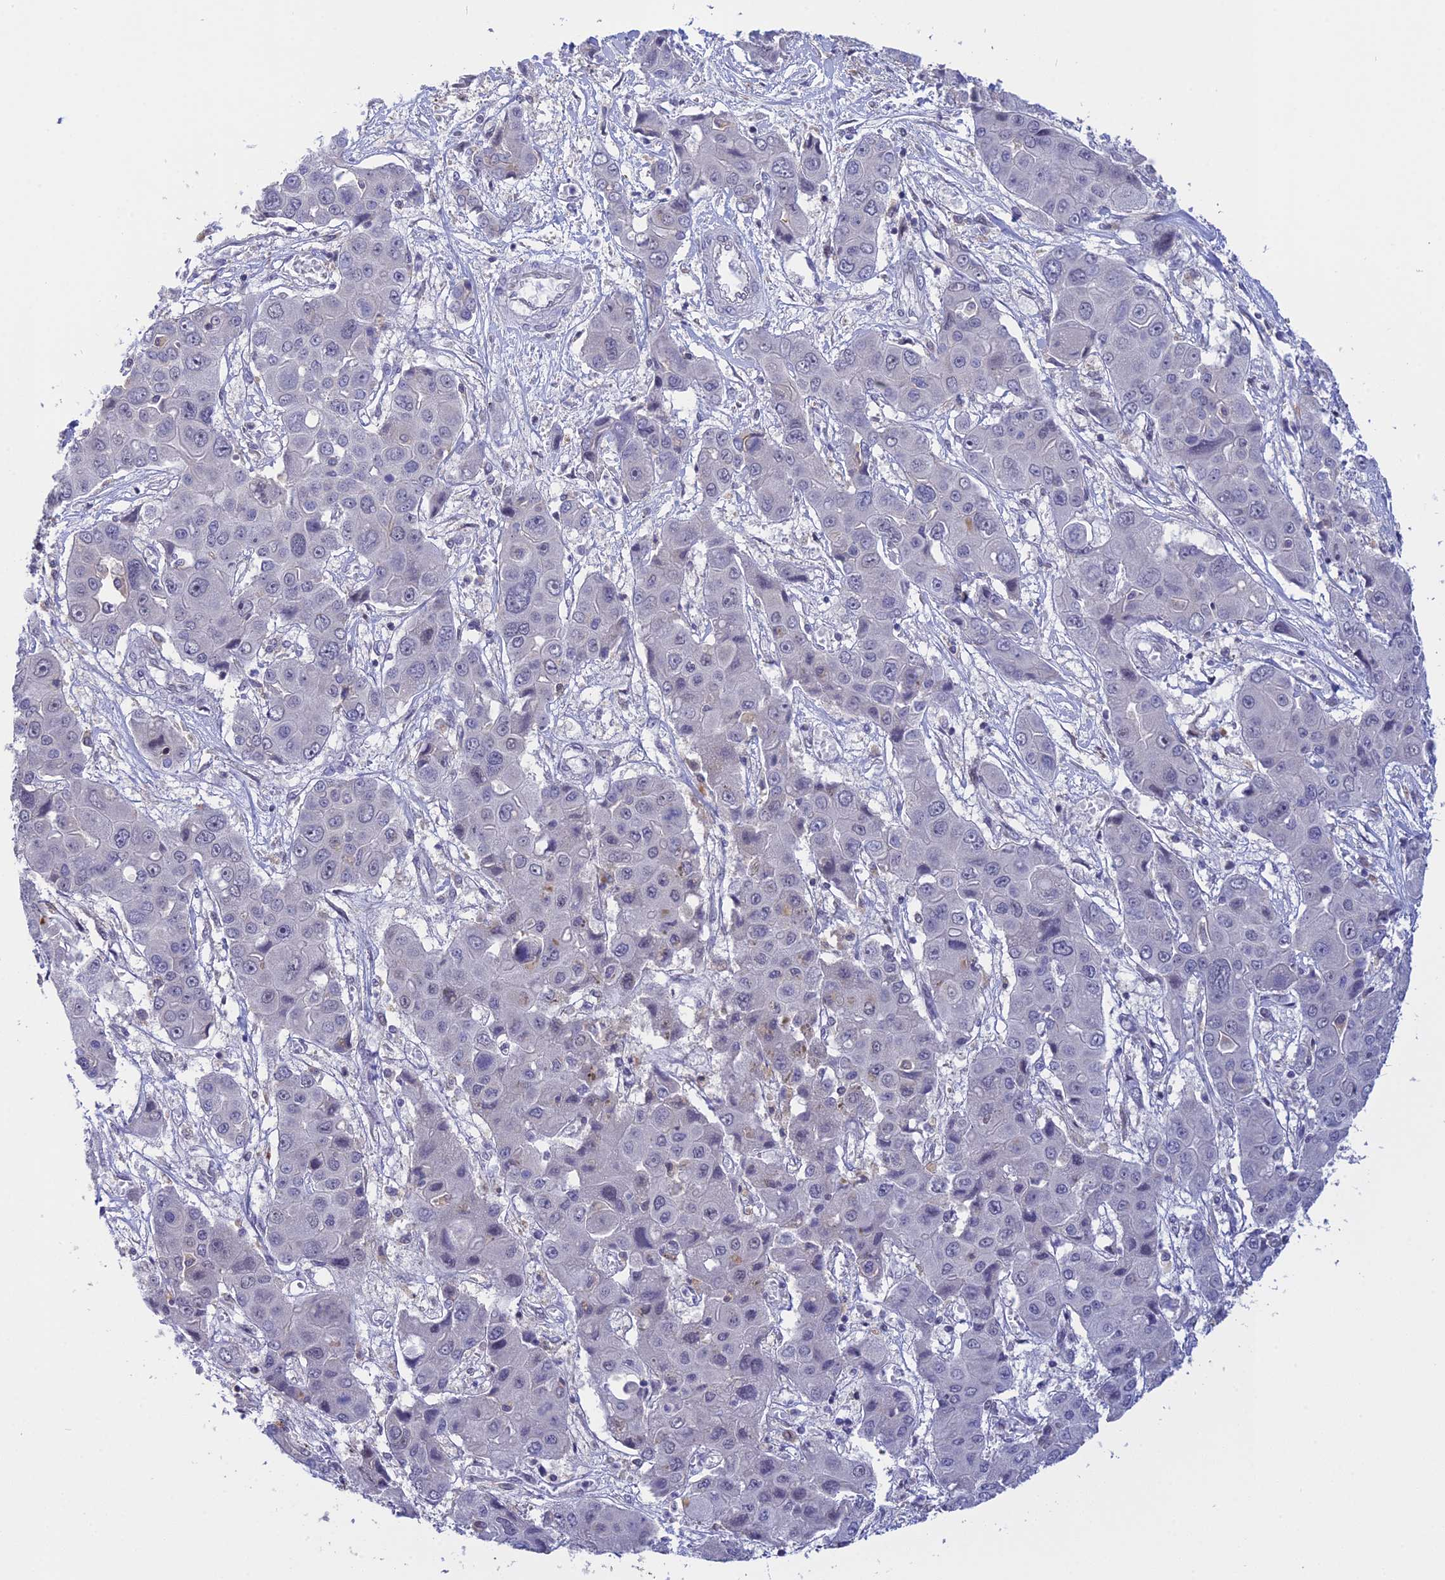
{"staining": {"intensity": "negative", "quantity": "none", "location": "none"}, "tissue": "liver cancer", "cell_type": "Tumor cells", "image_type": "cancer", "snomed": [{"axis": "morphology", "description": "Cholangiocarcinoma"}, {"axis": "topography", "description": "Liver"}], "caption": "This micrograph is of liver cancer stained with immunohistochemistry to label a protein in brown with the nuclei are counter-stained blue. There is no positivity in tumor cells.", "gene": "KCTD14", "patient": {"sex": "male", "age": 67}}